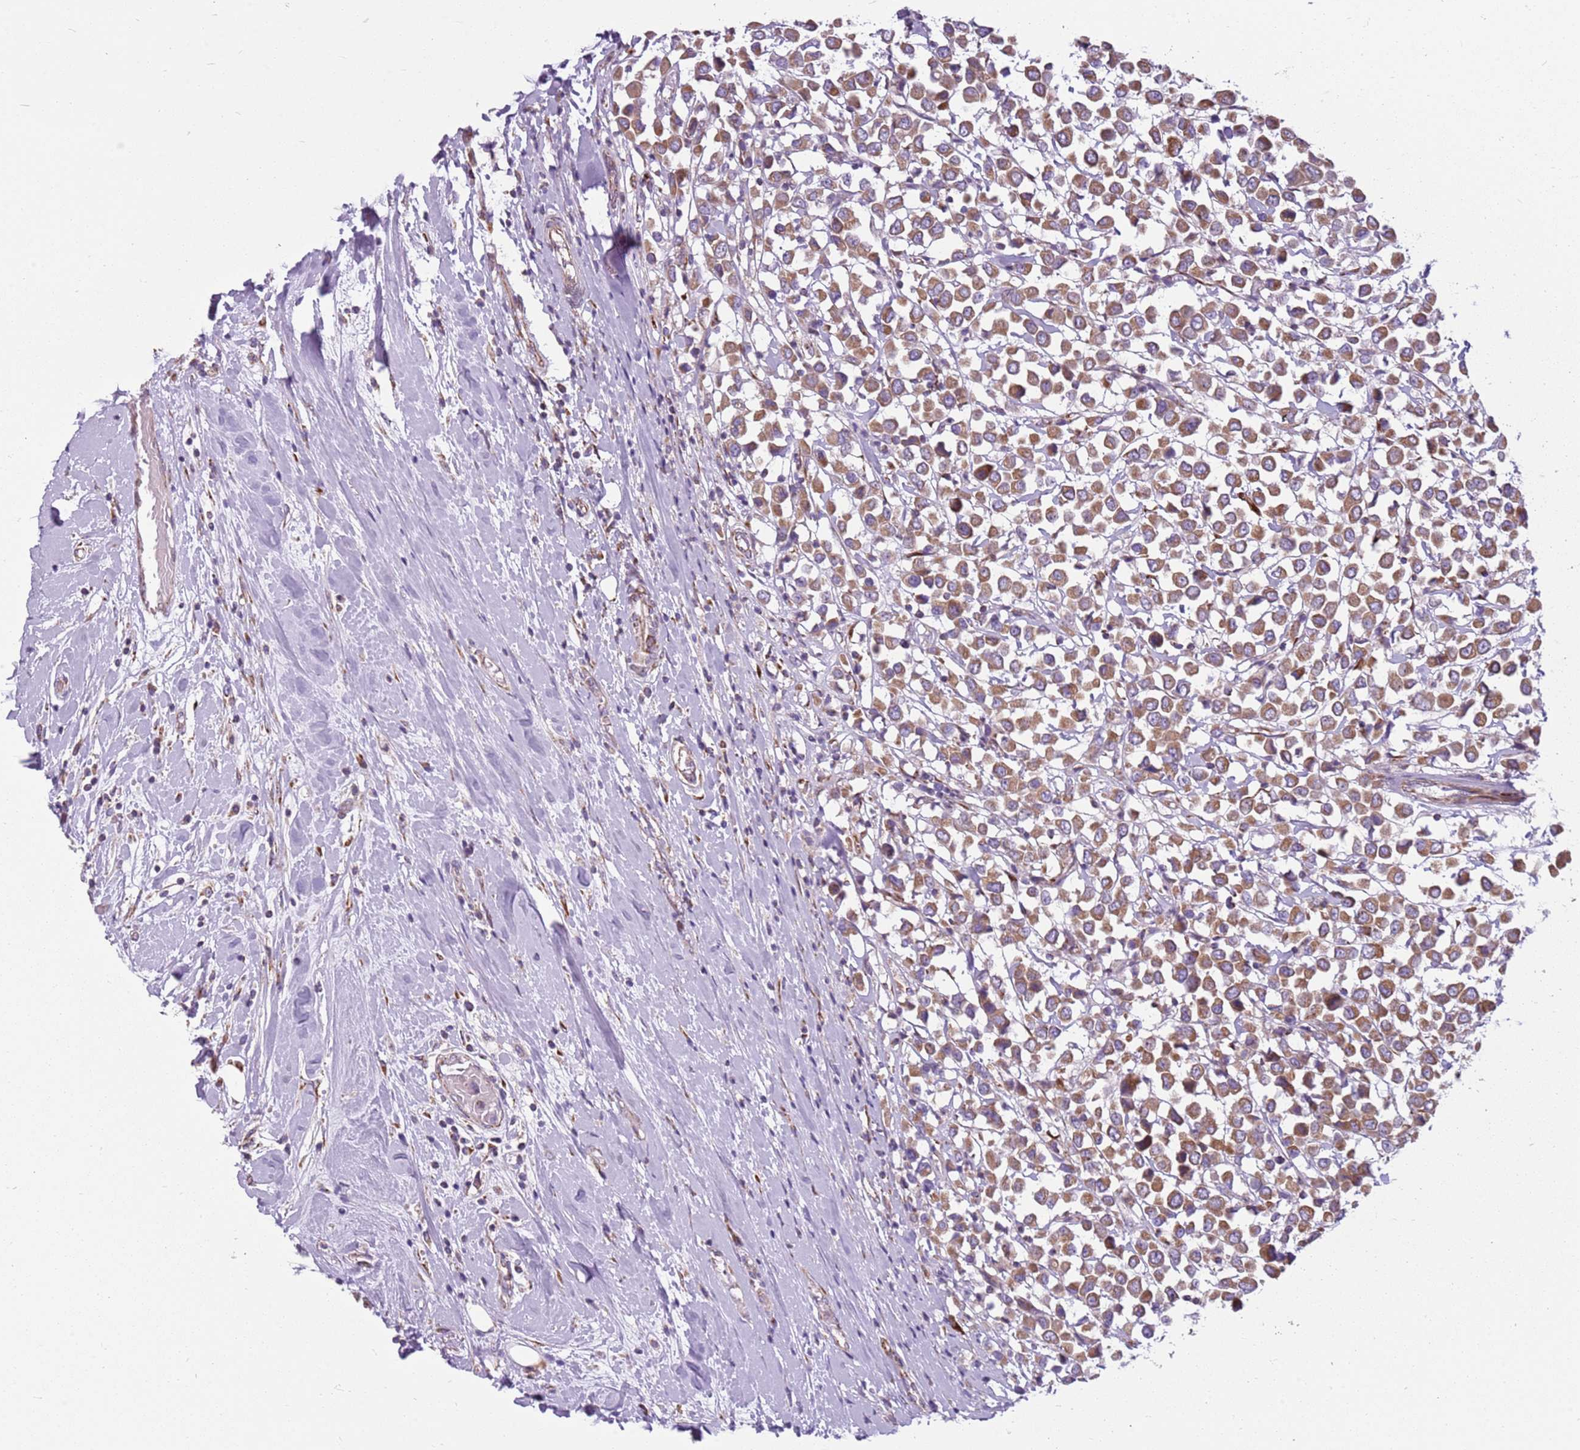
{"staining": {"intensity": "moderate", "quantity": ">75%", "location": "cytoplasmic/membranous"}, "tissue": "breast cancer", "cell_type": "Tumor cells", "image_type": "cancer", "snomed": [{"axis": "morphology", "description": "Duct carcinoma"}, {"axis": "topography", "description": "Breast"}], "caption": "Immunohistochemical staining of infiltrating ductal carcinoma (breast) exhibits medium levels of moderate cytoplasmic/membranous staining in about >75% of tumor cells. The protein is stained brown, and the nuclei are stained in blue (DAB IHC with brightfield microscopy, high magnification).", "gene": "TMEM200C", "patient": {"sex": "female", "age": 61}}